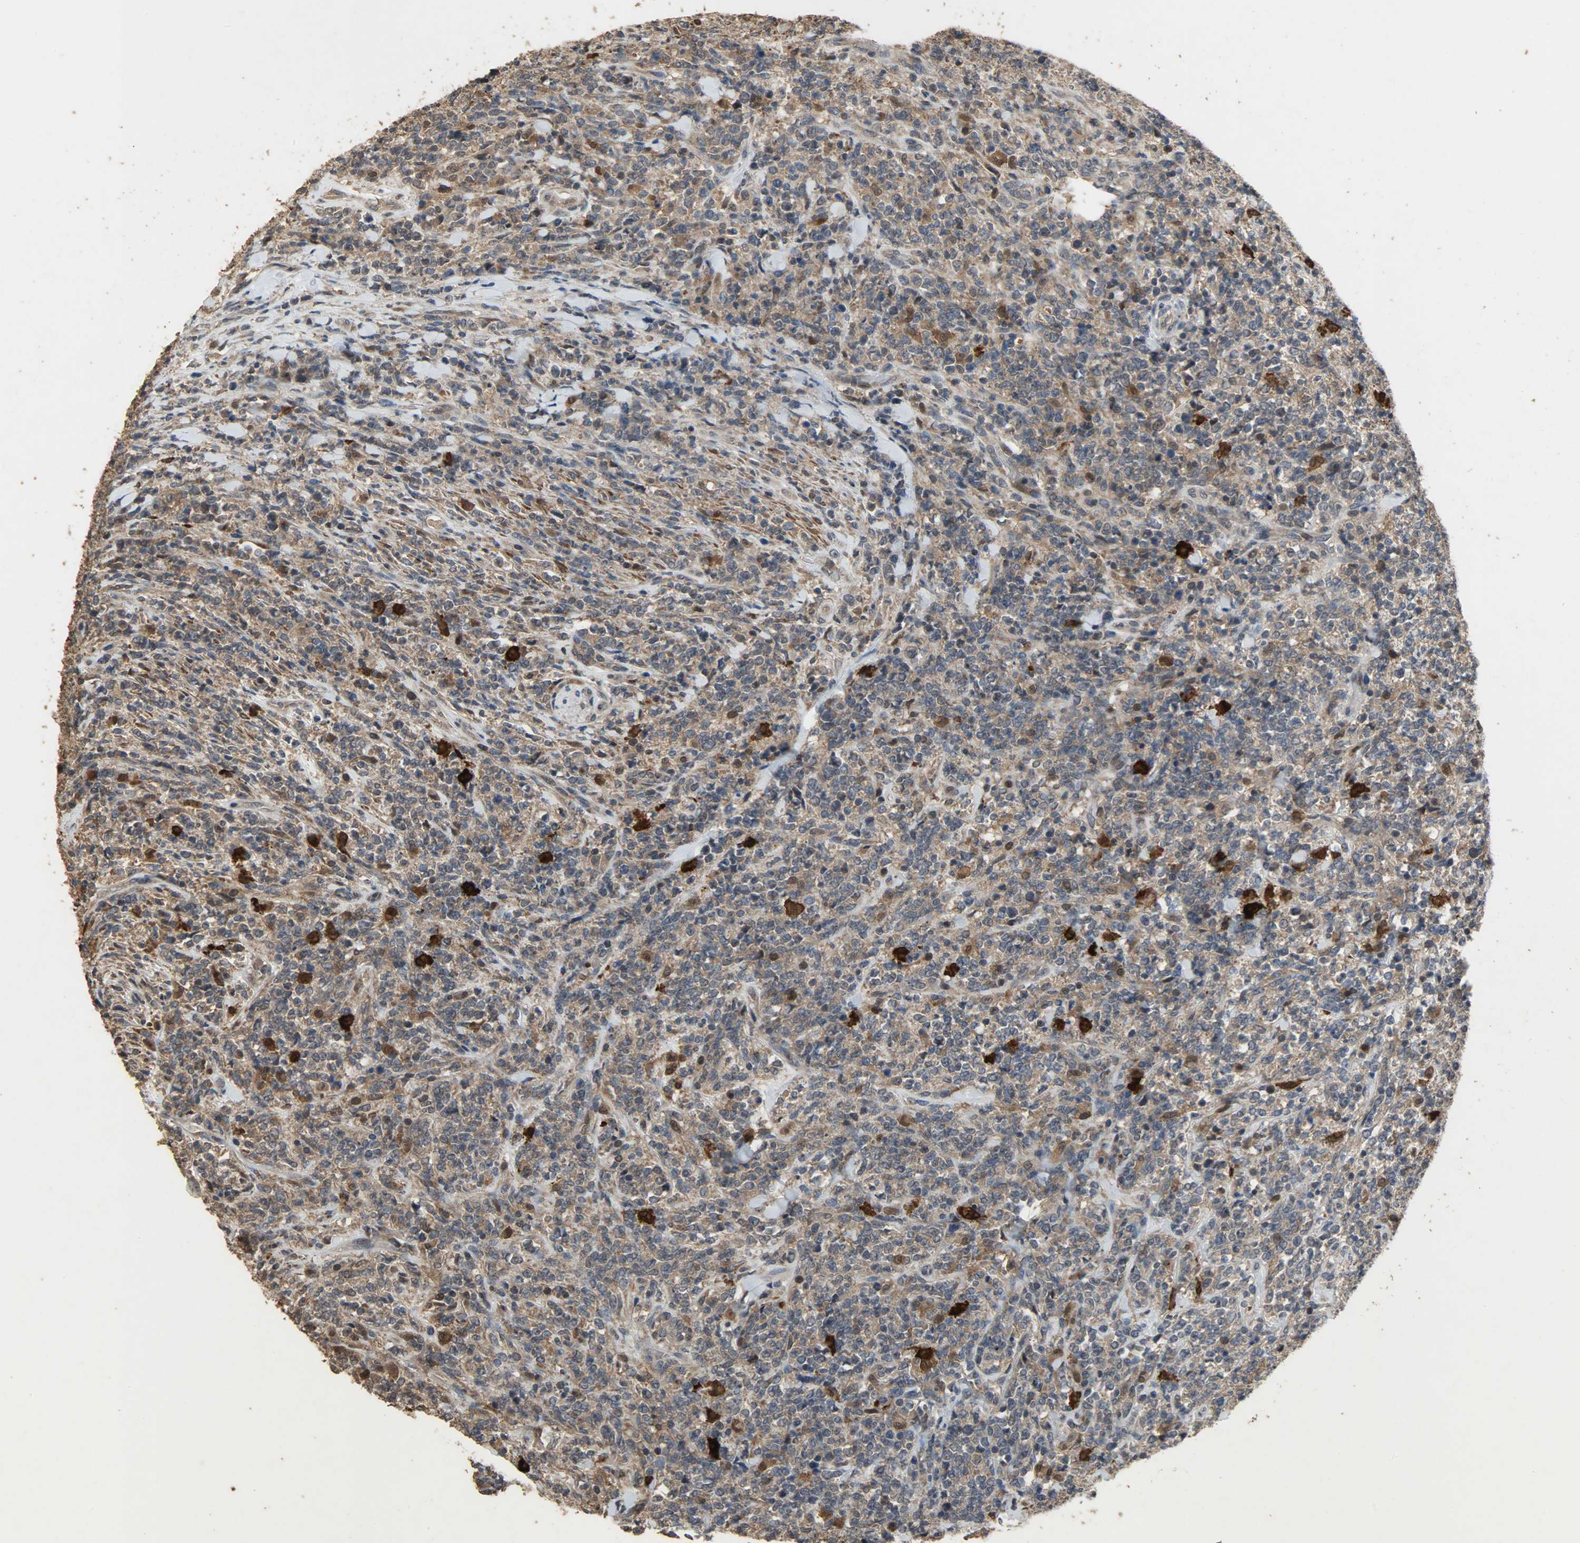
{"staining": {"intensity": "moderate", "quantity": ">75%", "location": "cytoplasmic/membranous"}, "tissue": "lymphoma", "cell_type": "Tumor cells", "image_type": "cancer", "snomed": [{"axis": "morphology", "description": "Malignant lymphoma, non-Hodgkin's type, High grade"}, {"axis": "topography", "description": "Soft tissue"}], "caption": "Immunohistochemical staining of high-grade malignant lymphoma, non-Hodgkin's type demonstrates medium levels of moderate cytoplasmic/membranous protein staining in approximately >75% of tumor cells. (DAB = brown stain, brightfield microscopy at high magnification).", "gene": "CDKN2C", "patient": {"sex": "male", "age": 18}}